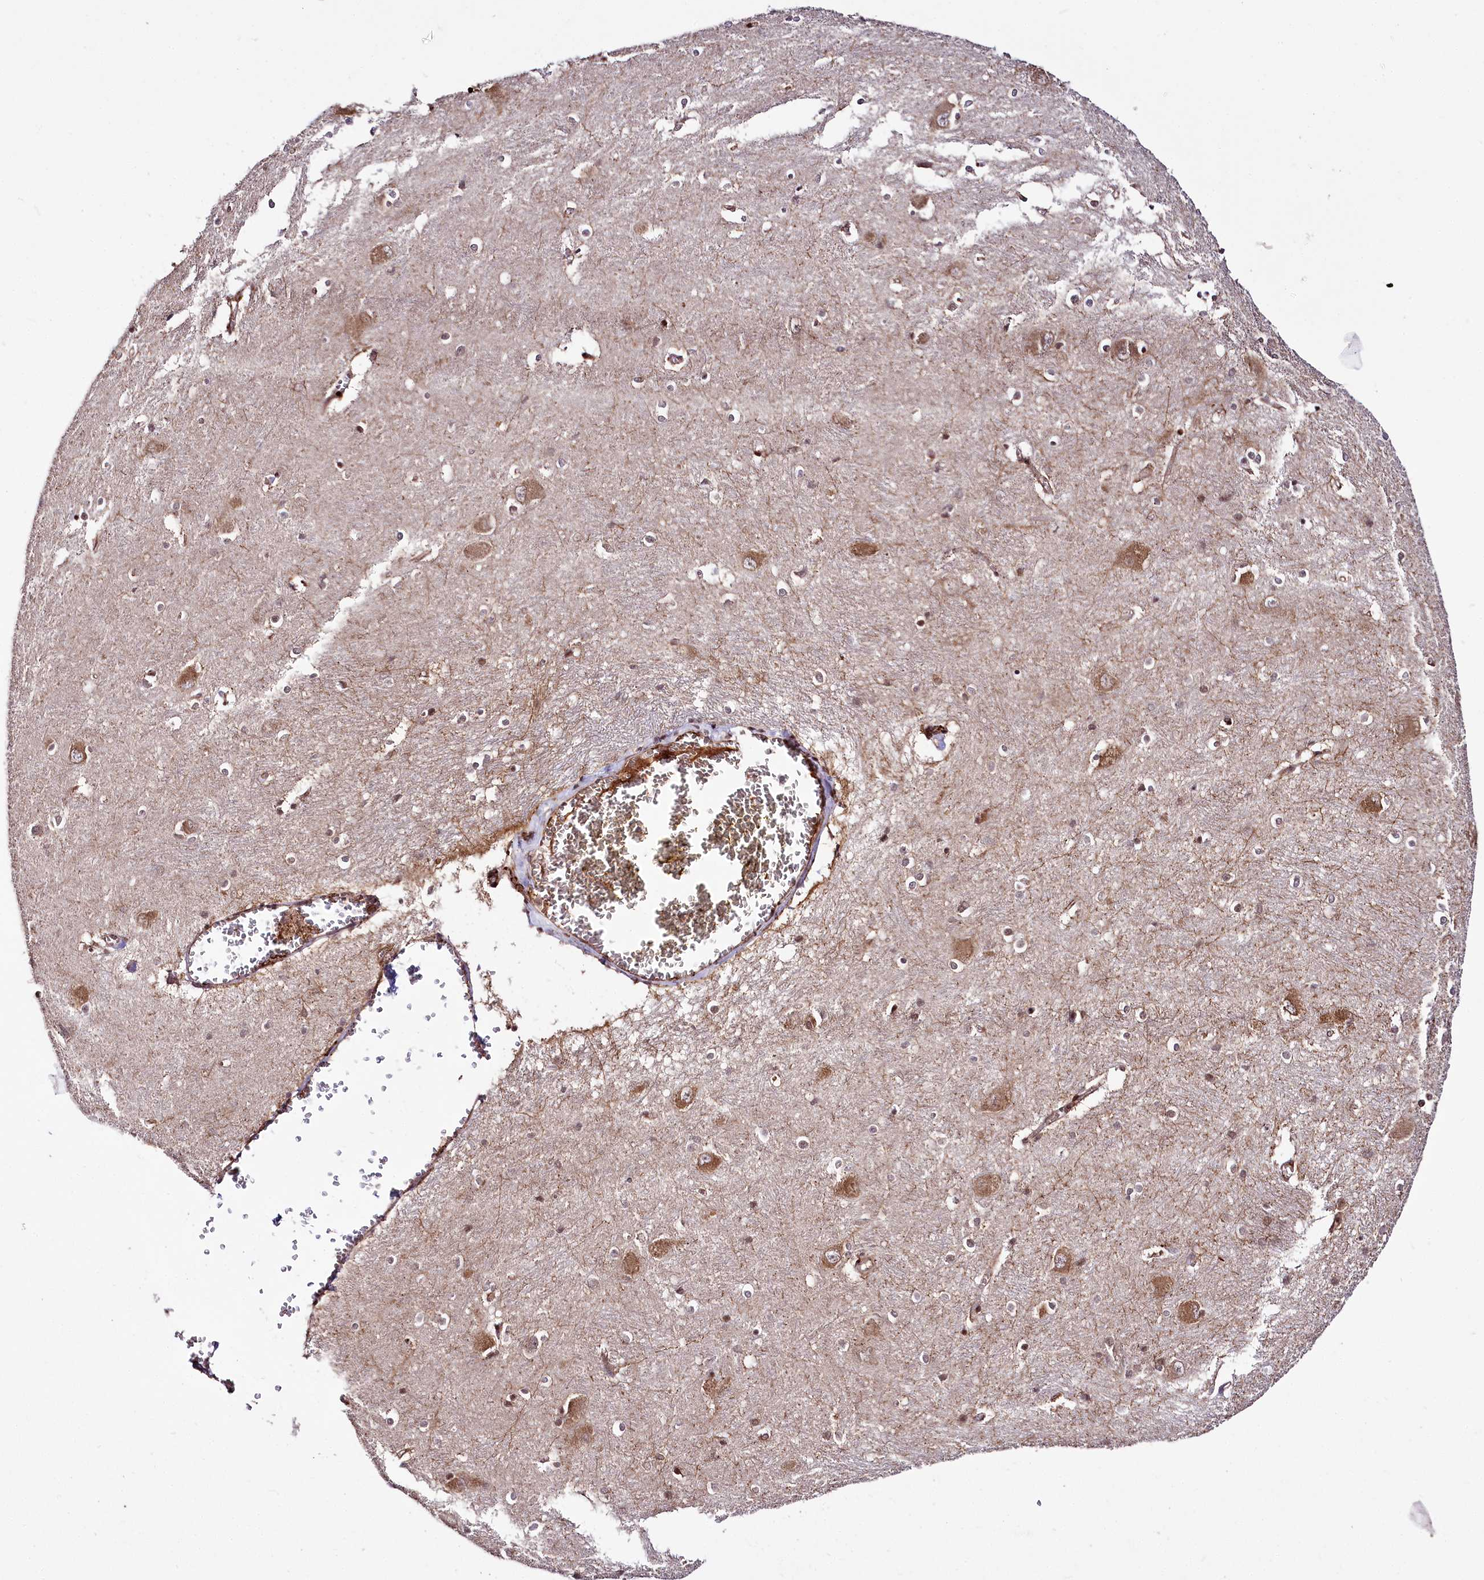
{"staining": {"intensity": "weak", "quantity": ">75%", "location": "nuclear"}, "tissue": "caudate", "cell_type": "Glial cells", "image_type": "normal", "snomed": [{"axis": "morphology", "description": "Normal tissue, NOS"}, {"axis": "topography", "description": "Lateral ventricle wall"}], "caption": "Weak nuclear staining for a protein is appreciated in about >75% of glial cells of normal caudate using immunohistochemistry.", "gene": "HOXC8", "patient": {"sex": "male", "age": 37}}